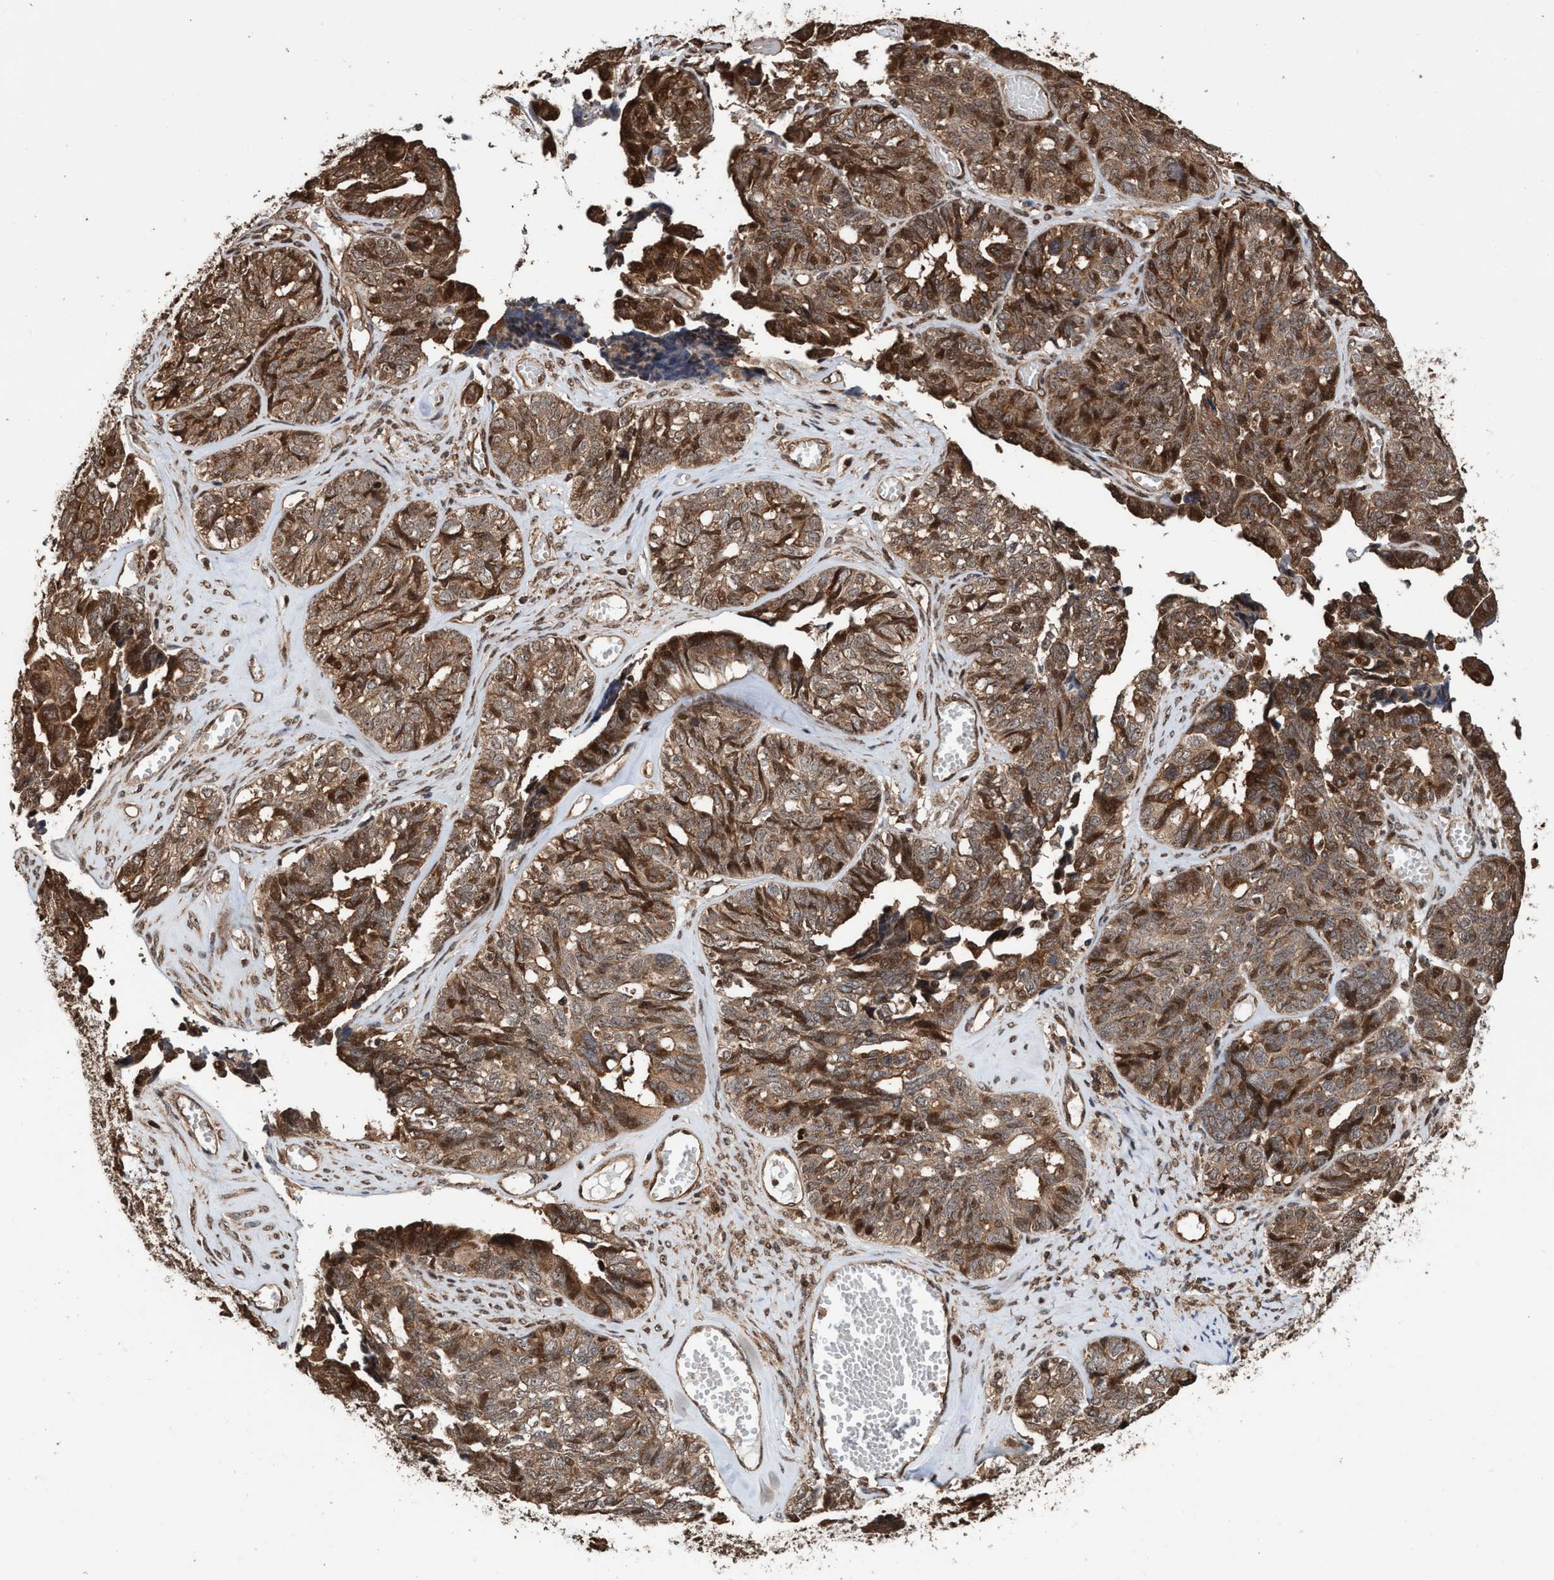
{"staining": {"intensity": "strong", "quantity": ">75%", "location": "cytoplasmic/membranous,nuclear"}, "tissue": "ovarian cancer", "cell_type": "Tumor cells", "image_type": "cancer", "snomed": [{"axis": "morphology", "description": "Cystadenocarcinoma, serous, NOS"}, {"axis": "topography", "description": "Ovary"}], "caption": "The immunohistochemical stain highlights strong cytoplasmic/membranous and nuclear staining in tumor cells of serous cystadenocarcinoma (ovarian) tissue.", "gene": "TRPC7", "patient": {"sex": "female", "age": 79}}